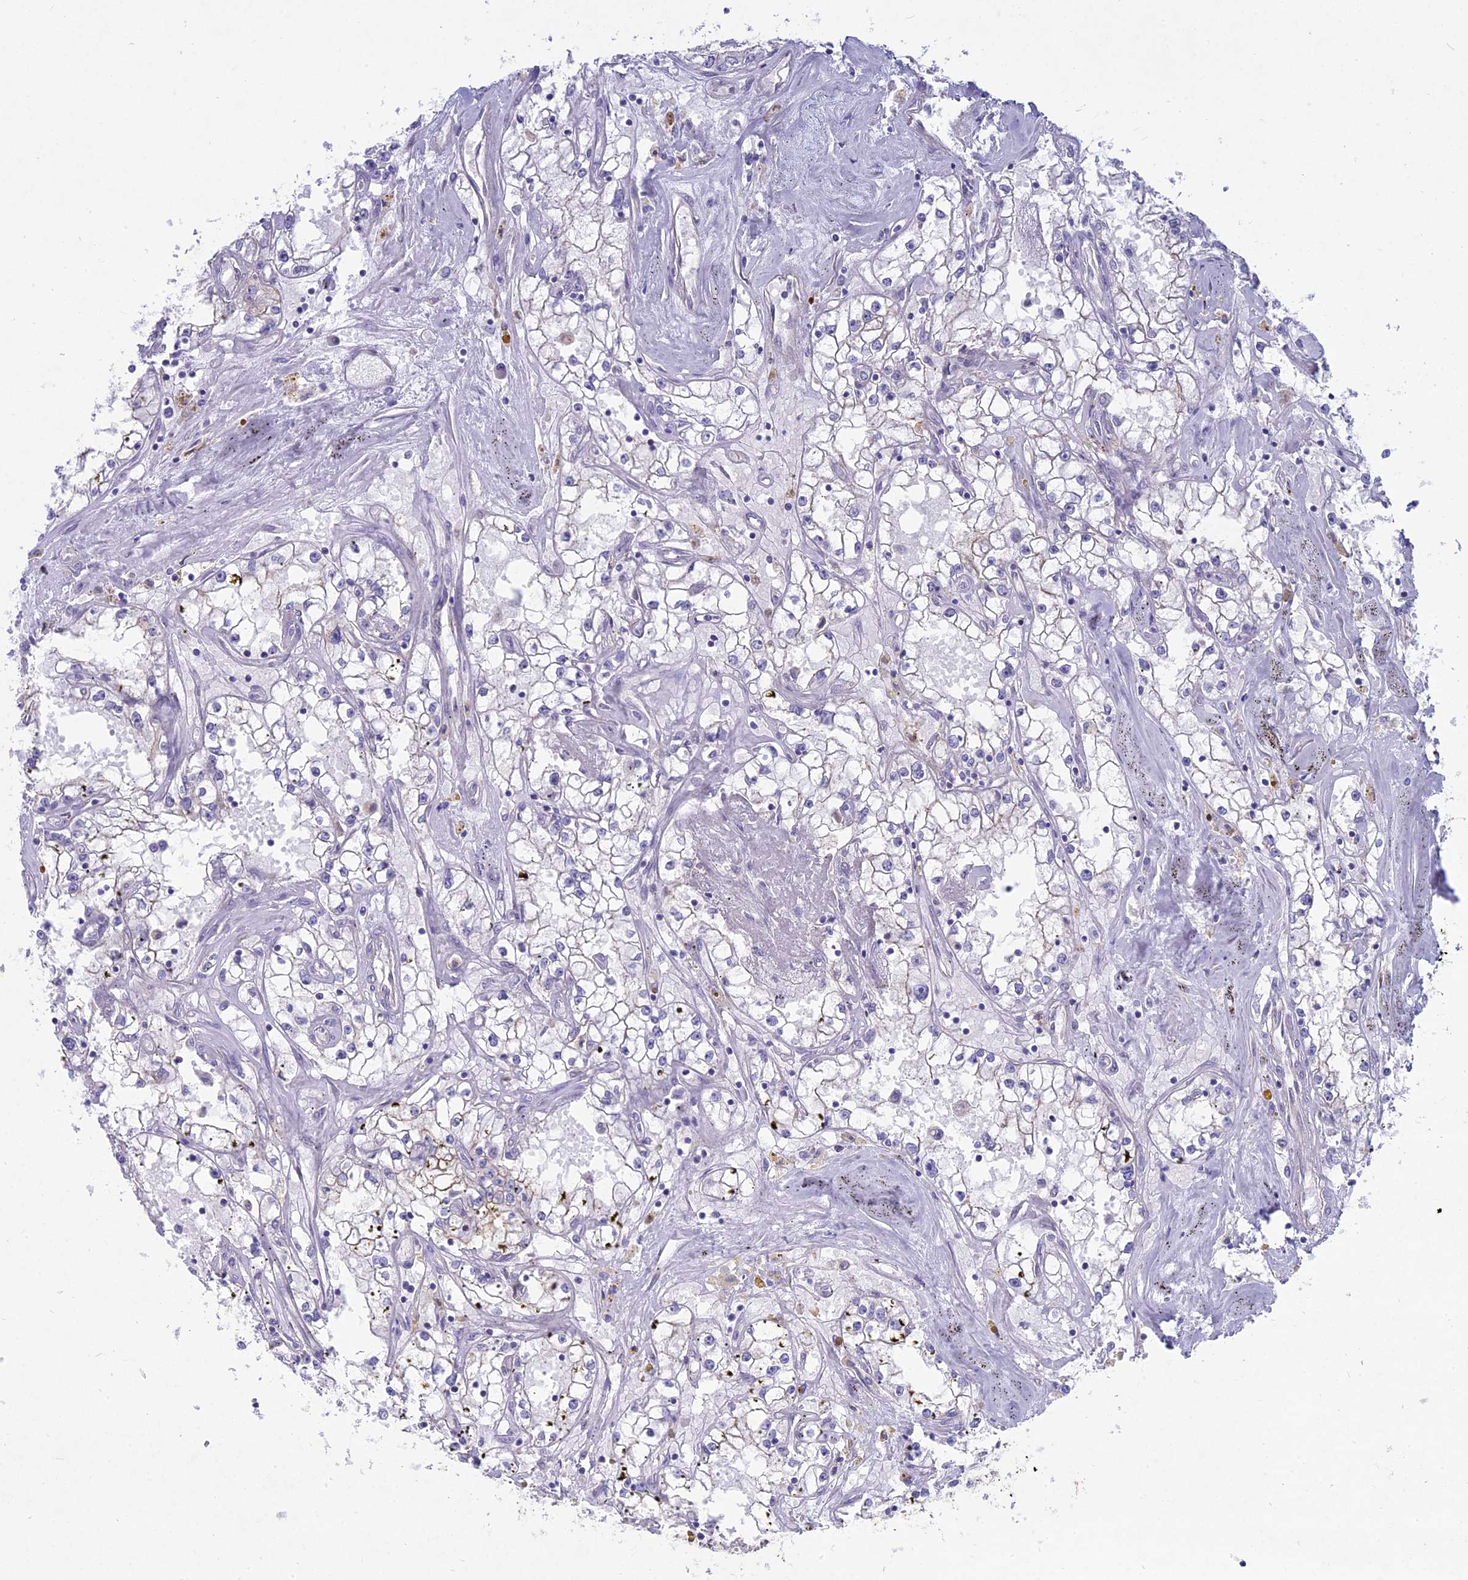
{"staining": {"intensity": "negative", "quantity": "none", "location": "none"}, "tissue": "renal cancer", "cell_type": "Tumor cells", "image_type": "cancer", "snomed": [{"axis": "morphology", "description": "Adenocarcinoma, NOS"}, {"axis": "topography", "description": "Kidney"}], "caption": "The IHC histopathology image has no significant expression in tumor cells of renal cancer (adenocarcinoma) tissue. (DAB IHC, high magnification).", "gene": "MYO5B", "patient": {"sex": "male", "age": 56}}